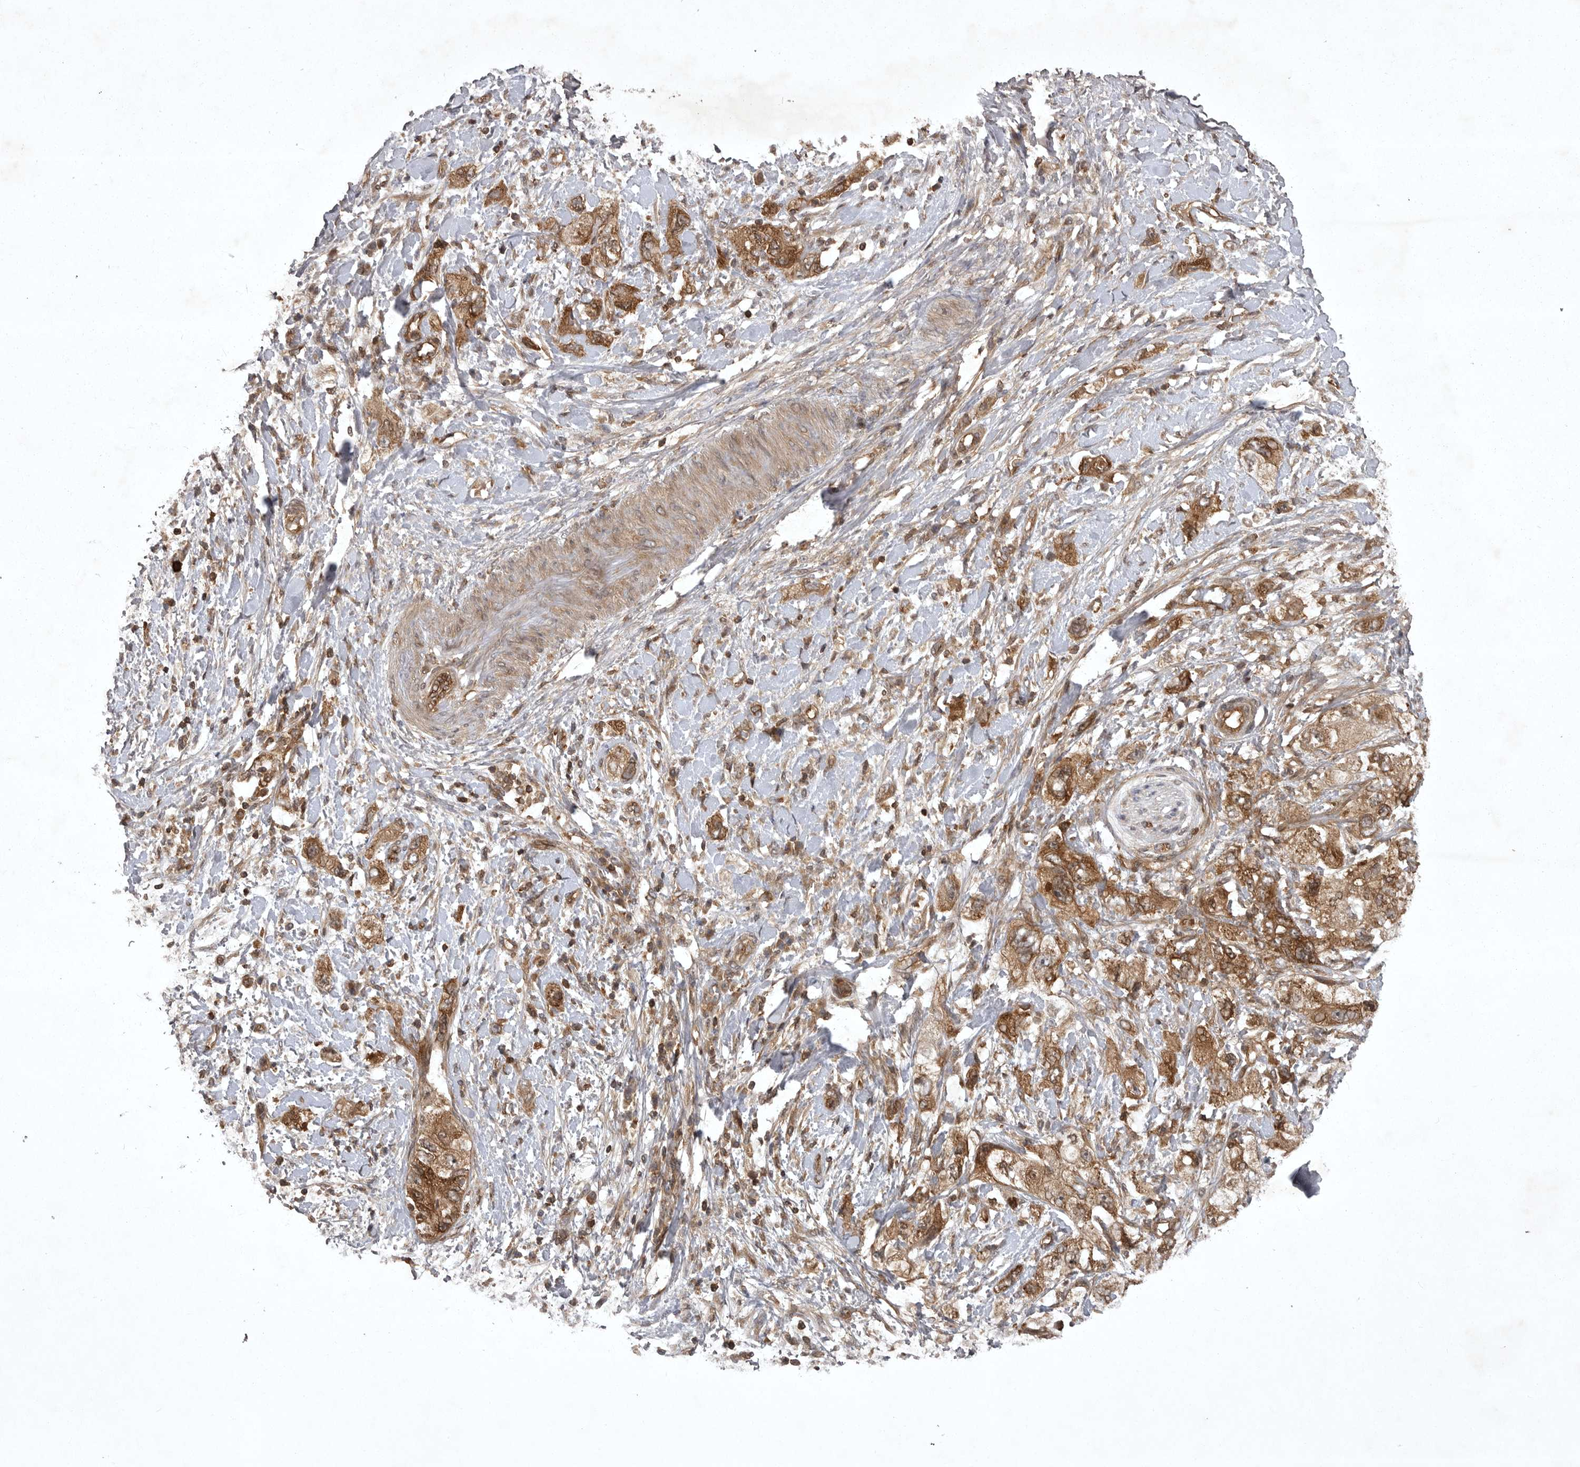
{"staining": {"intensity": "moderate", "quantity": ">75%", "location": "cytoplasmic/membranous"}, "tissue": "pancreatic cancer", "cell_type": "Tumor cells", "image_type": "cancer", "snomed": [{"axis": "morphology", "description": "Adenocarcinoma, NOS"}, {"axis": "topography", "description": "Pancreas"}], "caption": "Brown immunohistochemical staining in human pancreatic cancer shows moderate cytoplasmic/membranous staining in approximately >75% of tumor cells.", "gene": "STK24", "patient": {"sex": "female", "age": 73}}